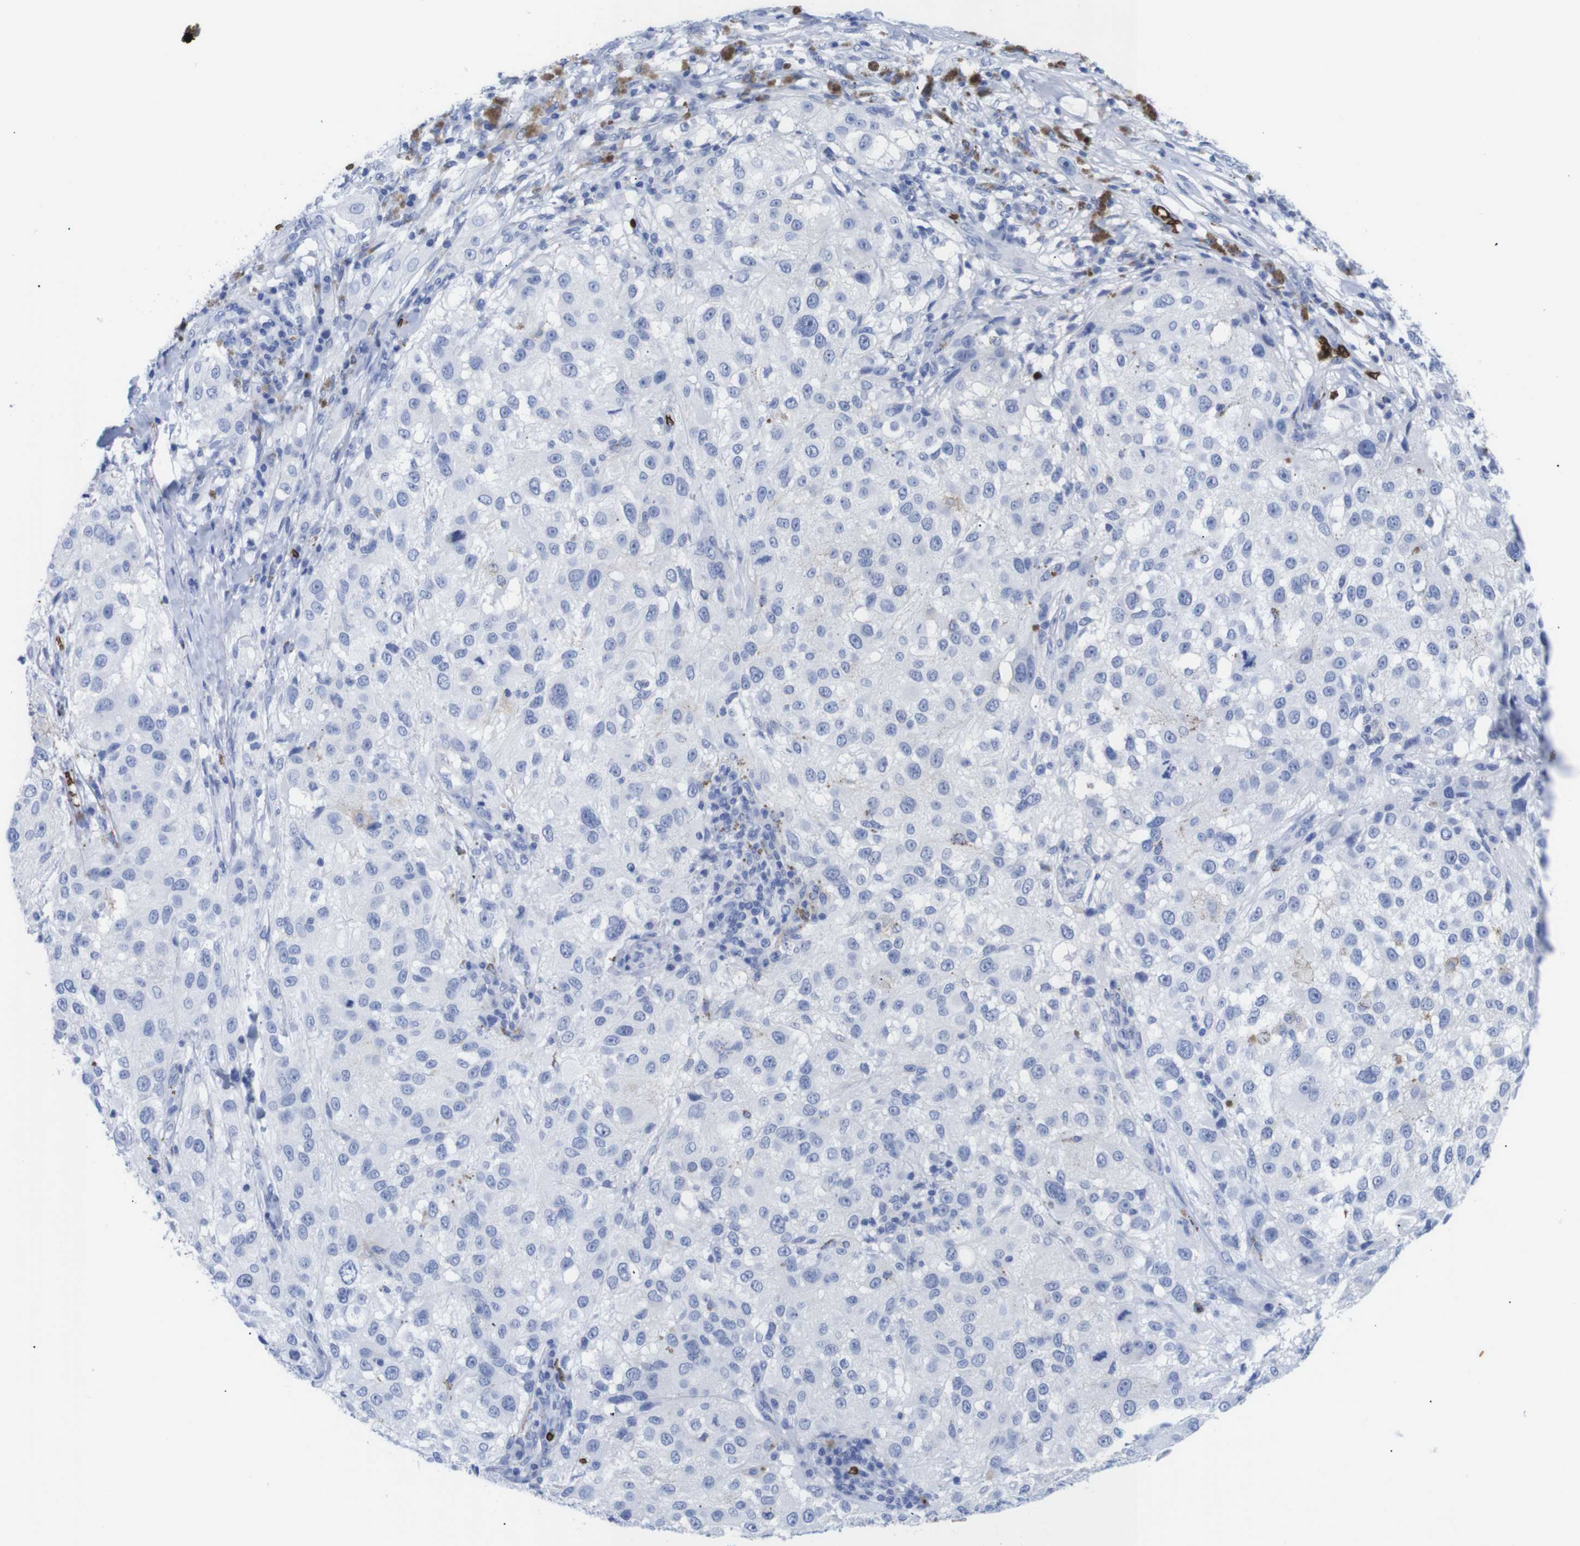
{"staining": {"intensity": "negative", "quantity": "none", "location": "none"}, "tissue": "melanoma", "cell_type": "Tumor cells", "image_type": "cancer", "snomed": [{"axis": "morphology", "description": "Necrosis, NOS"}, {"axis": "morphology", "description": "Malignant melanoma, NOS"}, {"axis": "topography", "description": "Skin"}], "caption": "Immunohistochemical staining of human malignant melanoma demonstrates no significant expression in tumor cells.", "gene": "S1PR2", "patient": {"sex": "female", "age": 87}}